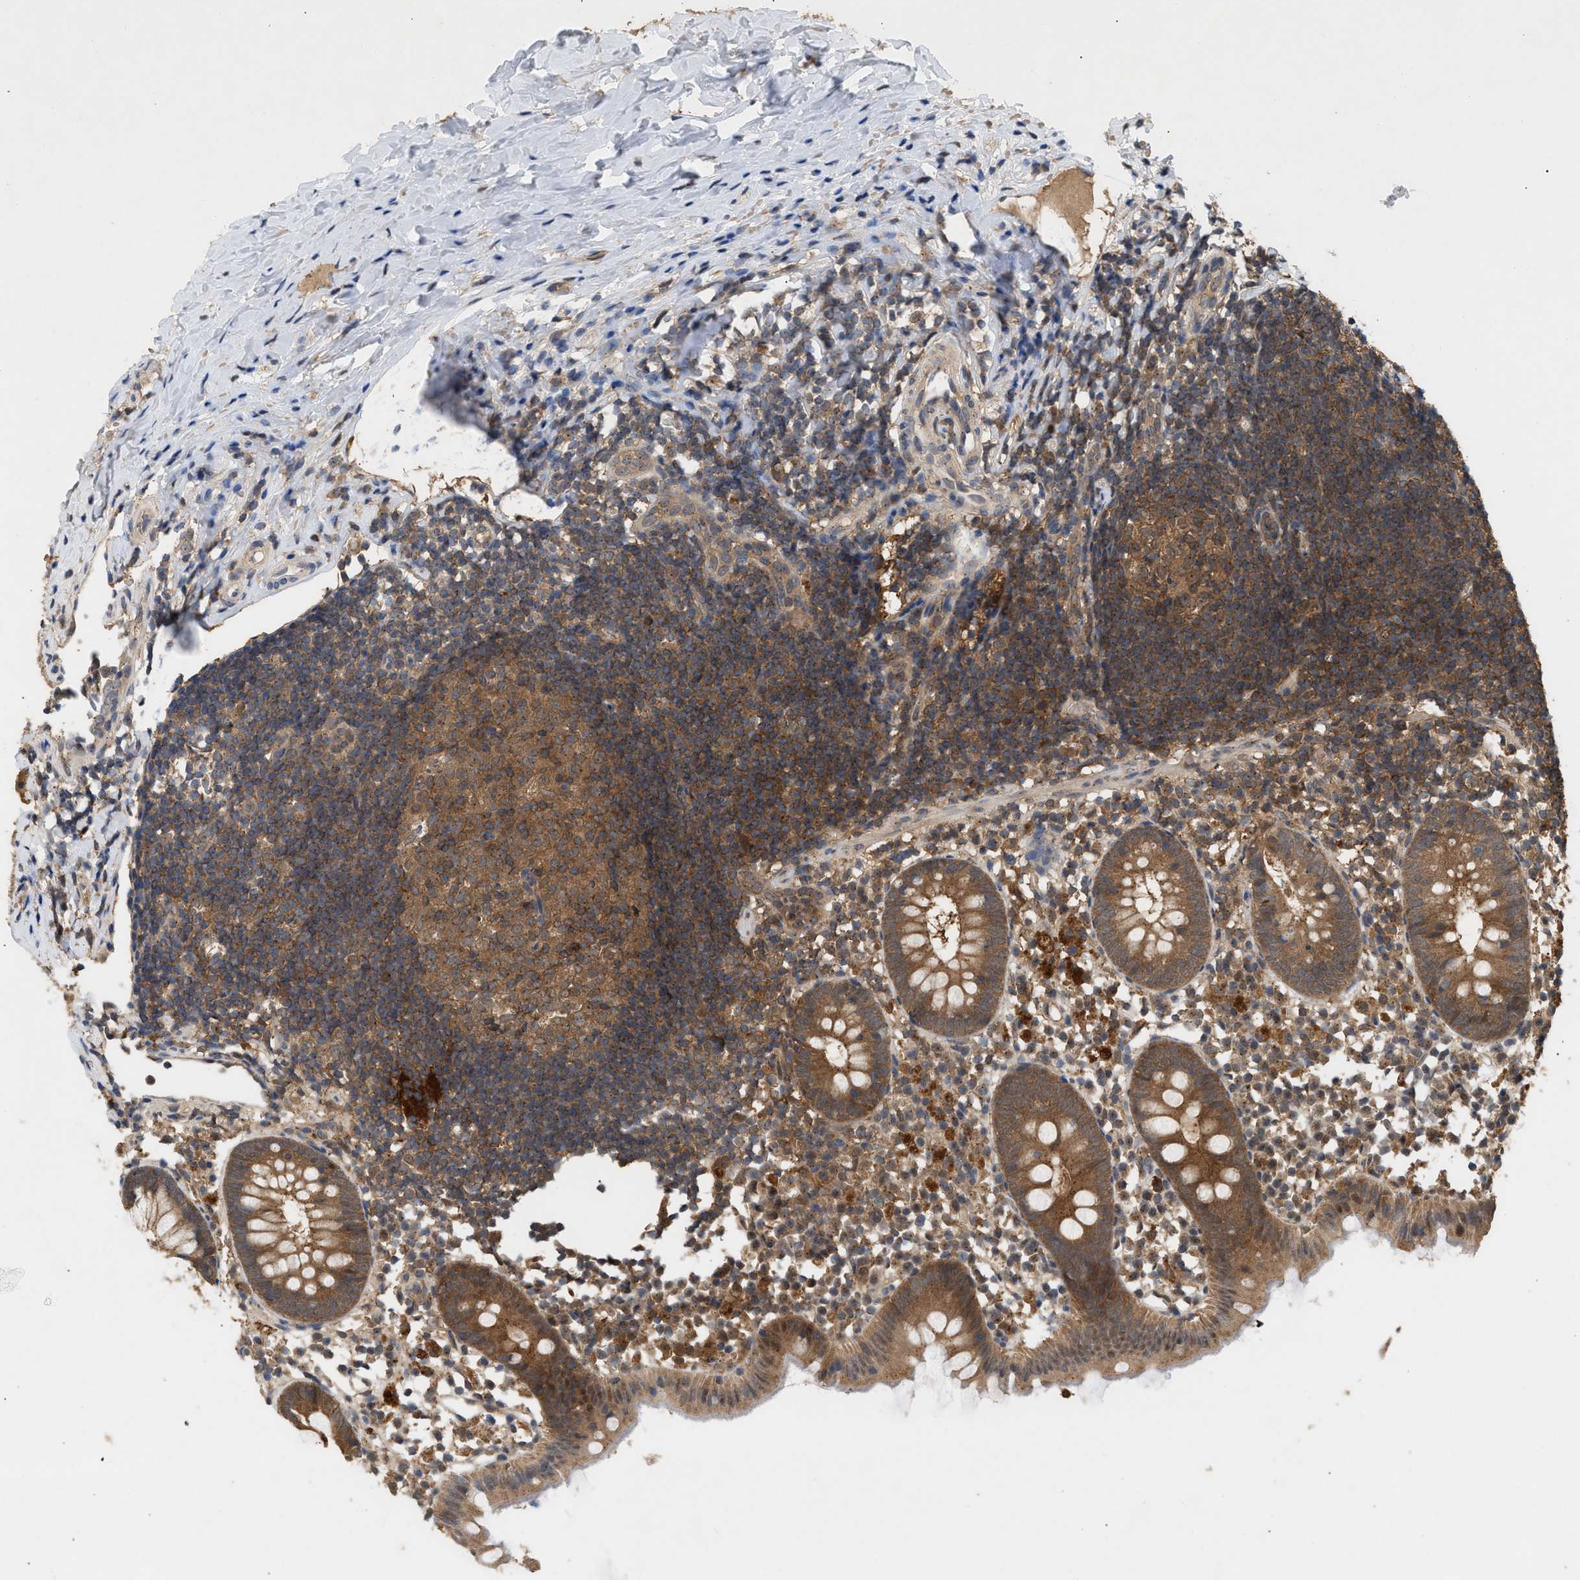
{"staining": {"intensity": "moderate", "quantity": ">75%", "location": "cytoplasmic/membranous"}, "tissue": "appendix", "cell_type": "Glandular cells", "image_type": "normal", "snomed": [{"axis": "morphology", "description": "Normal tissue, NOS"}, {"axis": "topography", "description": "Appendix"}], "caption": "Immunohistochemical staining of unremarkable appendix reveals moderate cytoplasmic/membranous protein expression in about >75% of glandular cells.", "gene": "FITM1", "patient": {"sex": "female", "age": 20}}